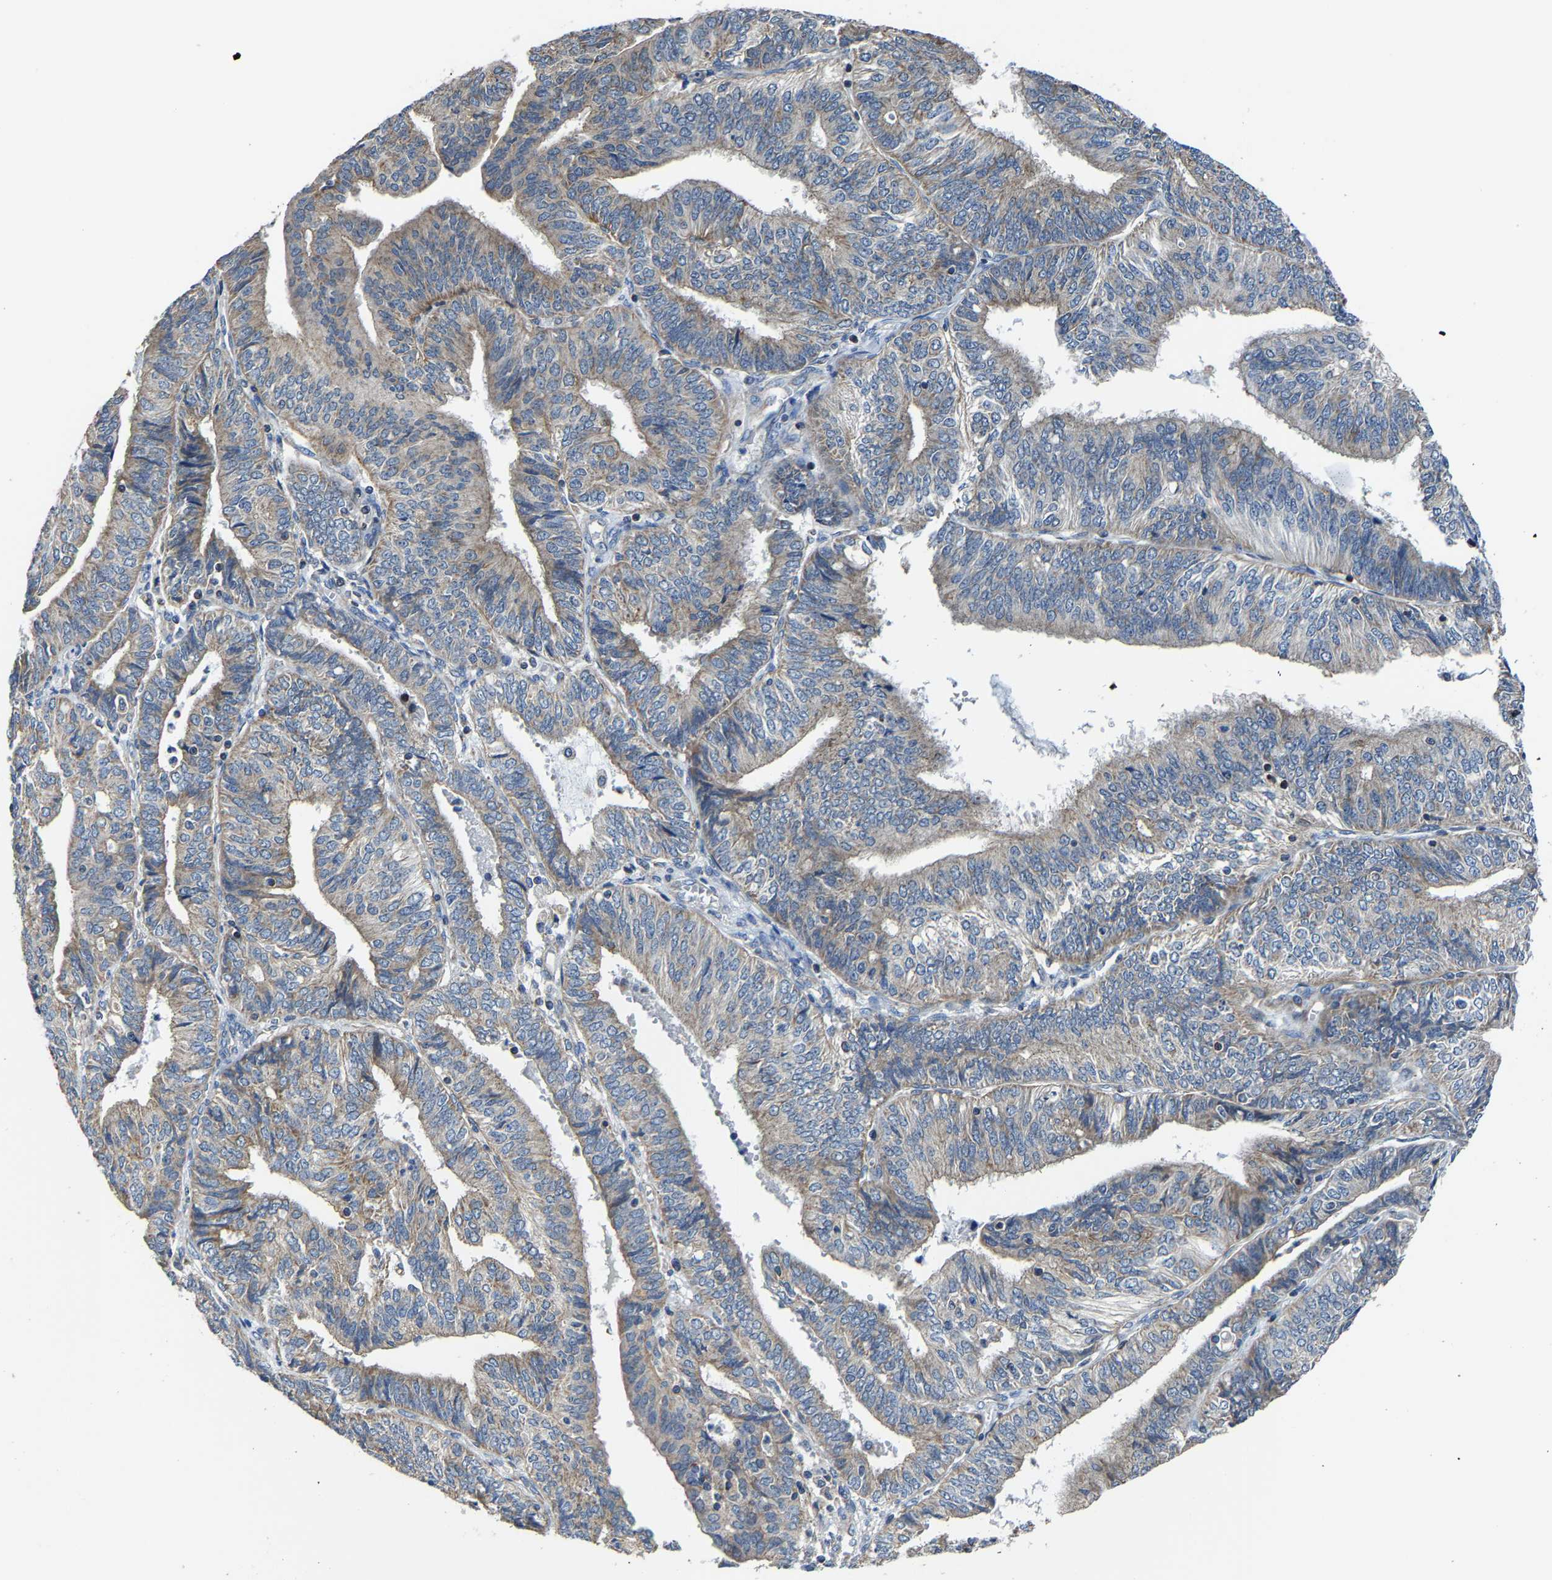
{"staining": {"intensity": "weak", "quantity": "25%-75%", "location": "cytoplasmic/membranous"}, "tissue": "endometrial cancer", "cell_type": "Tumor cells", "image_type": "cancer", "snomed": [{"axis": "morphology", "description": "Adenocarcinoma, NOS"}, {"axis": "topography", "description": "Endometrium"}], "caption": "Immunohistochemistry staining of endometrial cancer, which exhibits low levels of weak cytoplasmic/membranous positivity in approximately 25%-75% of tumor cells indicating weak cytoplasmic/membranous protein positivity. The staining was performed using DAB (3,3'-diaminobenzidine) (brown) for protein detection and nuclei were counterstained in hematoxylin (blue).", "gene": "AGK", "patient": {"sex": "female", "age": 58}}